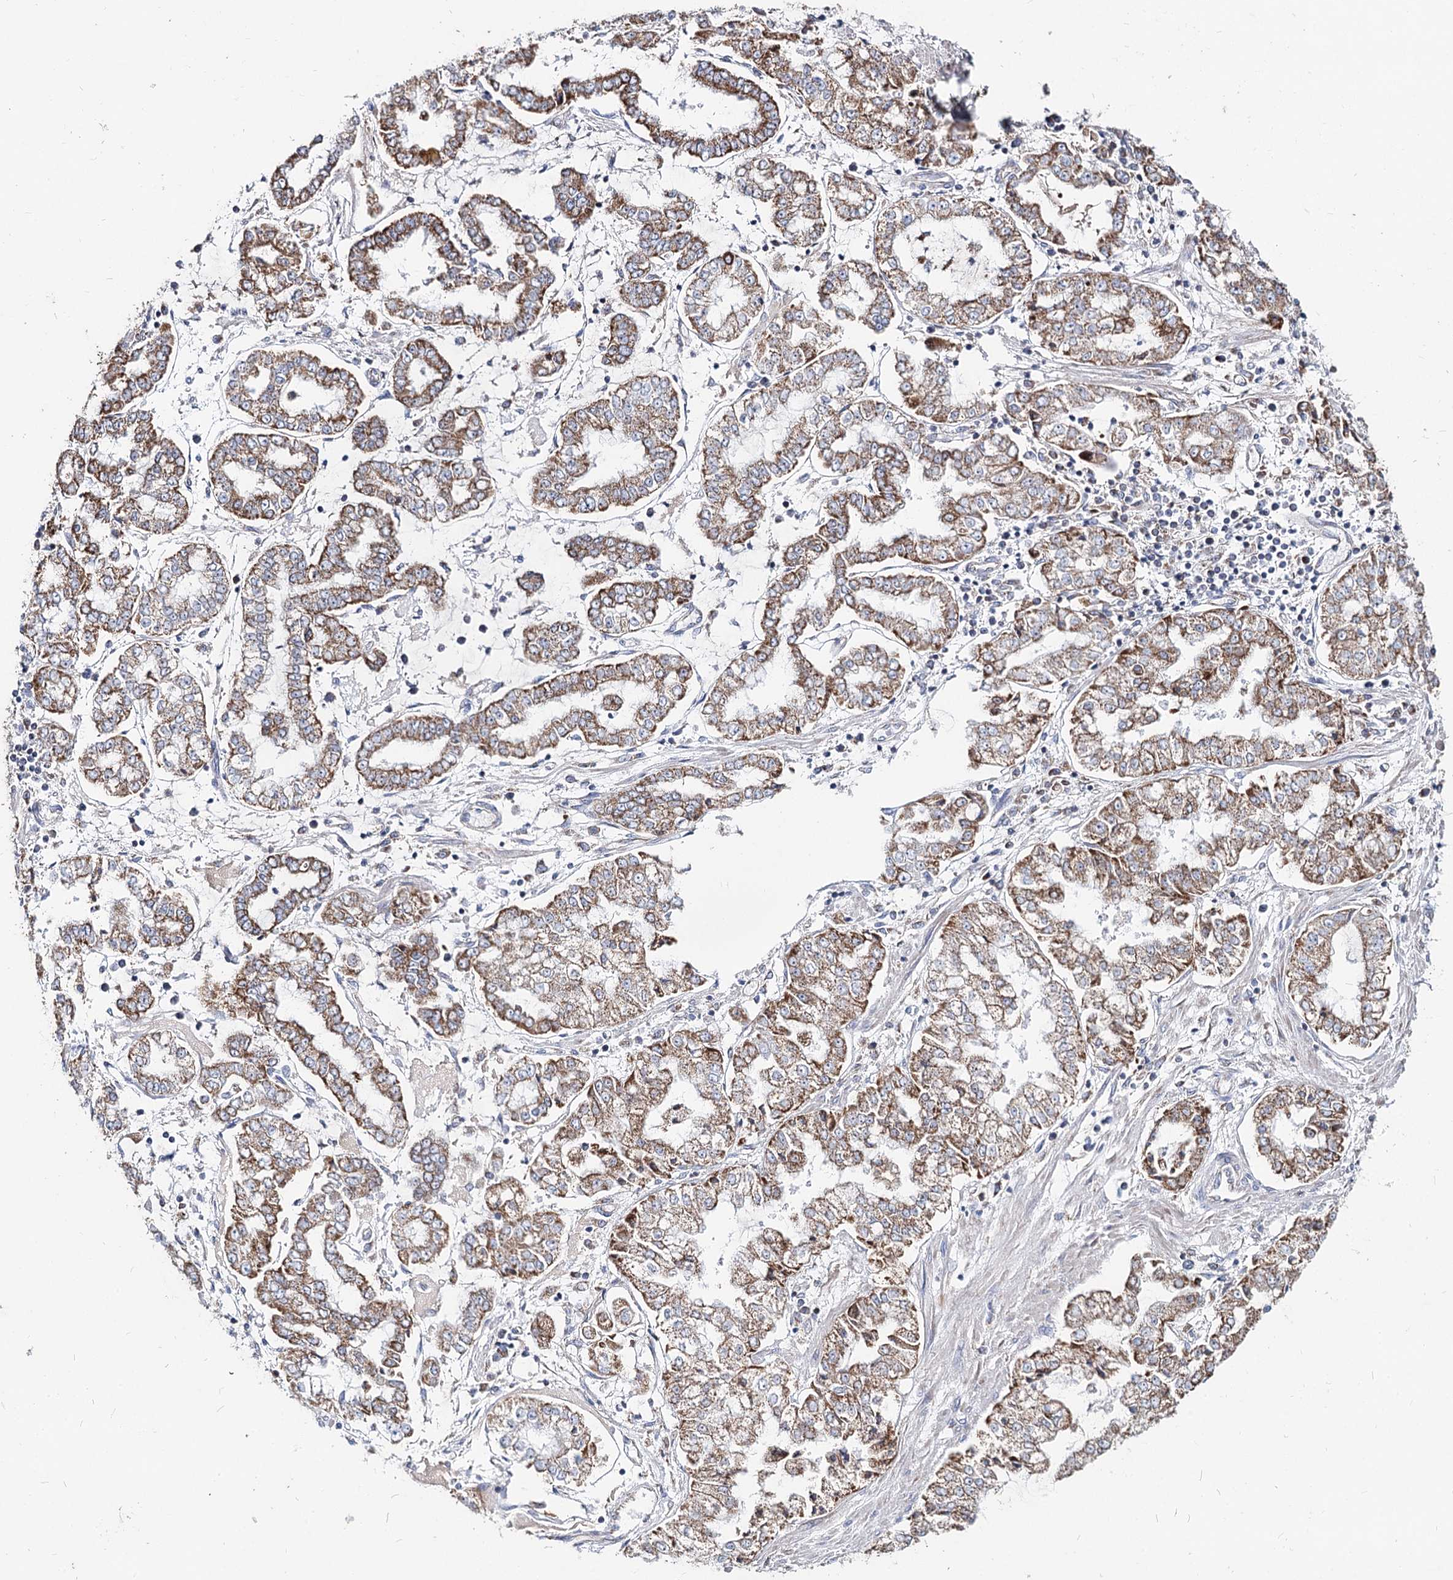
{"staining": {"intensity": "moderate", "quantity": ">75%", "location": "cytoplasmic/membranous"}, "tissue": "stomach cancer", "cell_type": "Tumor cells", "image_type": "cancer", "snomed": [{"axis": "morphology", "description": "Adenocarcinoma, NOS"}, {"axis": "topography", "description": "Stomach"}], "caption": "Tumor cells exhibit medium levels of moderate cytoplasmic/membranous positivity in about >75% of cells in adenocarcinoma (stomach).", "gene": "MCCC2", "patient": {"sex": "male", "age": 76}}